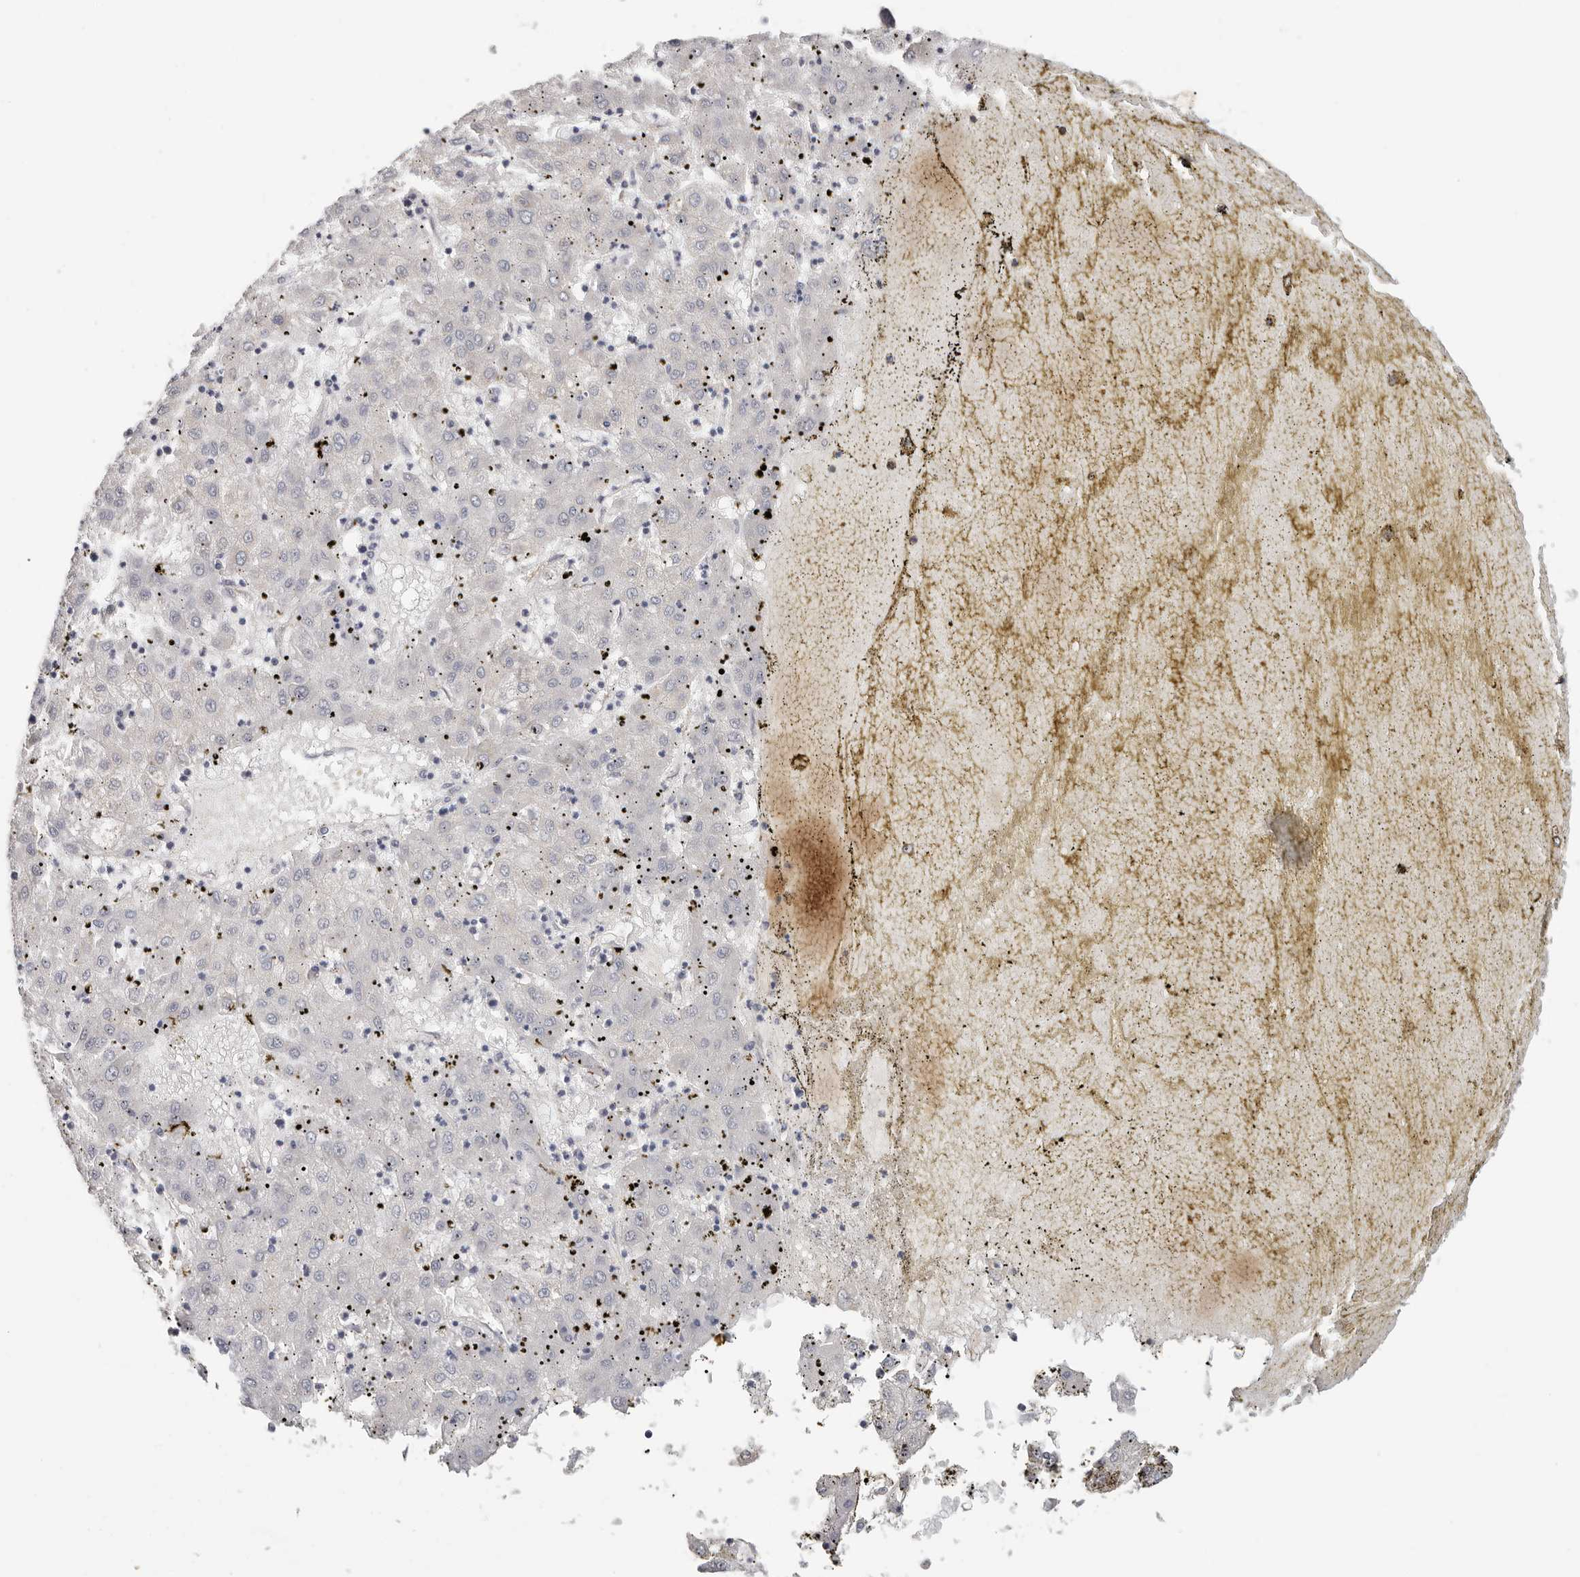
{"staining": {"intensity": "negative", "quantity": "none", "location": "none"}, "tissue": "liver cancer", "cell_type": "Tumor cells", "image_type": "cancer", "snomed": [{"axis": "morphology", "description": "Carcinoma, Hepatocellular, NOS"}, {"axis": "topography", "description": "Liver"}], "caption": "There is no significant positivity in tumor cells of hepatocellular carcinoma (liver).", "gene": "AFDN", "patient": {"sex": "male", "age": 72}}